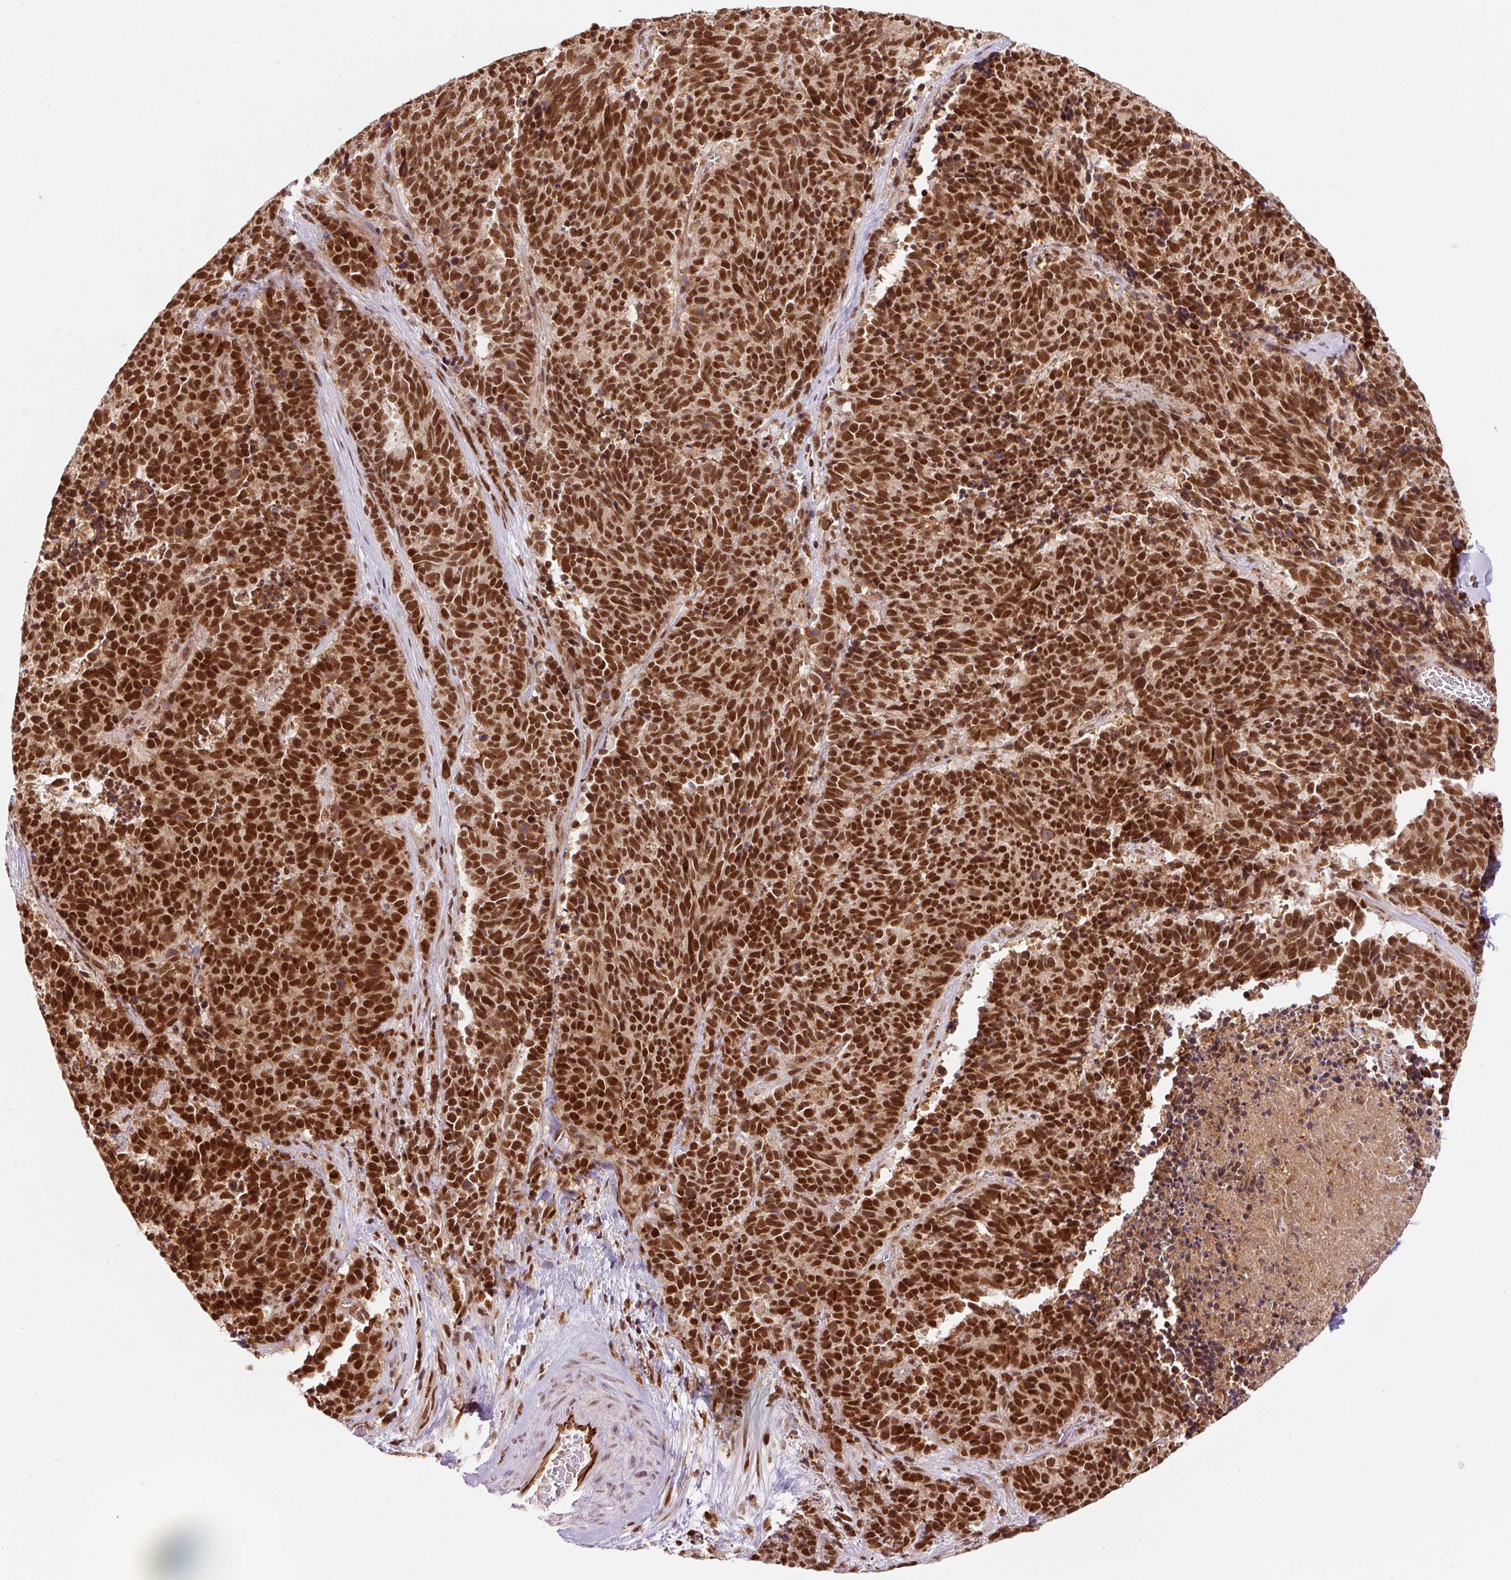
{"staining": {"intensity": "strong", "quantity": ">75%", "location": "nuclear"}, "tissue": "cervical cancer", "cell_type": "Tumor cells", "image_type": "cancer", "snomed": [{"axis": "morphology", "description": "Squamous cell carcinoma, NOS"}, {"axis": "topography", "description": "Cervix"}], "caption": "Immunohistochemistry (IHC) image of neoplastic tissue: human cervical squamous cell carcinoma stained using immunohistochemistry (IHC) shows high levels of strong protein expression localized specifically in the nuclear of tumor cells, appearing as a nuclear brown color.", "gene": "CSTF1", "patient": {"sex": "female", "age": 29}}